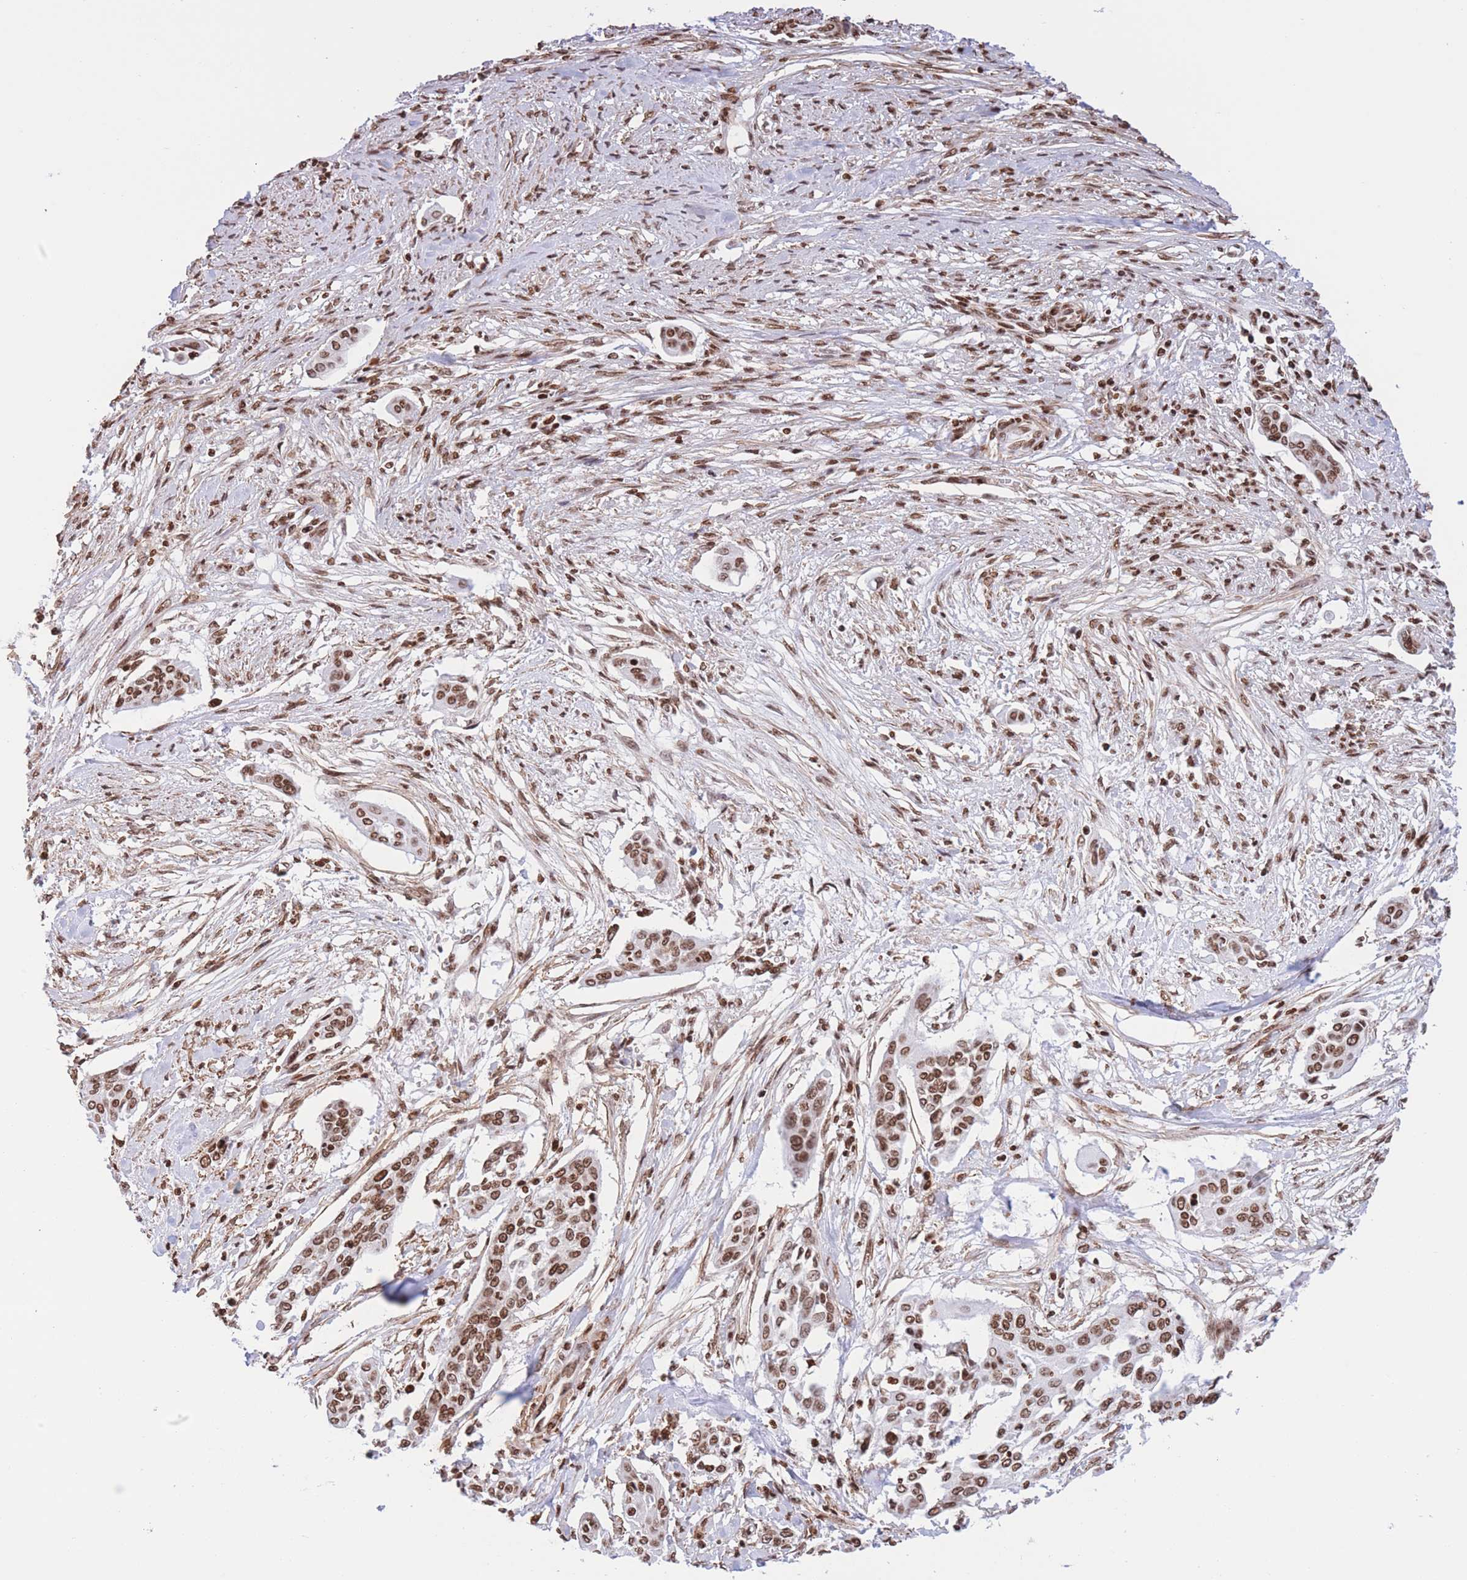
{"staining": {"intensity": "strong", "quantity": ">75%", "location": "nuclear"}, "tissue": "cervical cancer", "cell_type": "Tumor cells", "image_type": "cancer", "snomed": [{"axis": "morphology", "description": "Squamous cell carcinoma, NOS"}, {"axis": "topography", "description": "Cervix"}], "caption": "This photomicrograph exhibits immunohistochemistry staining of cervical cancer, with high strong nuclear staining in approximately >75% of tumor cells.", "gene": "H2BC11", "patient": {"sex": "female", "age": 44}}